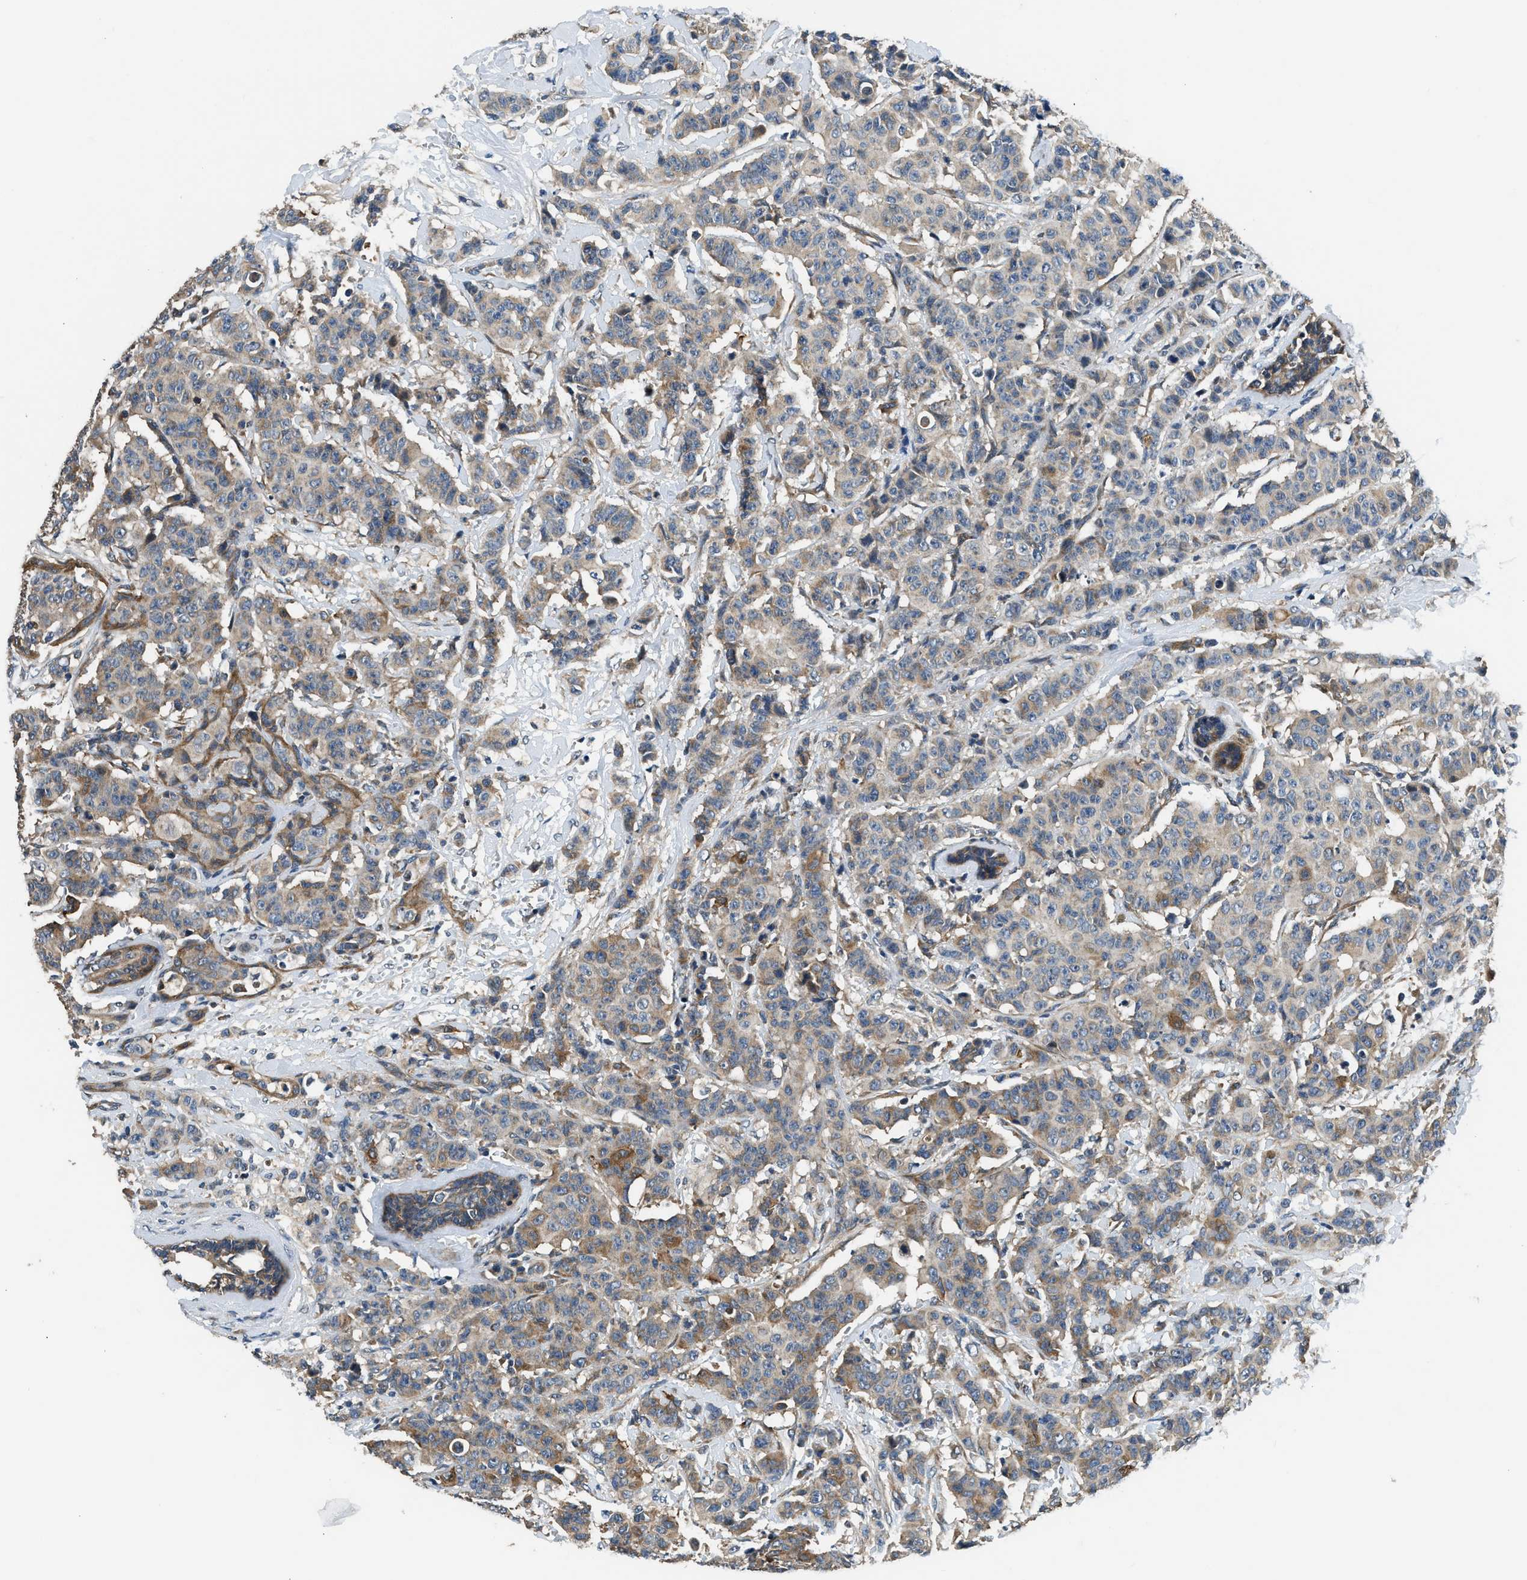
{"staining": {"intensity": "weak", "quantity": ">75%", "location": "cytoplasmic/membranous"}, "tissue": "breast cancer", "cell_type": "Tumor cells", "image_type": "cancer", "snomed": [{"axis": "morphology", "description": "Normal tissue, NOS"}, {"axis": "morphology", "description": "Duct carcinoma"}, {"axis": "topography", "description": "Breast"}], "caption": "This image exhibits immunohistochemistry (IHC) staining of breast invasive ductal carcinoma, with low weak cytoplasmic/membranous positivity in approximately >75% of tumor cells.", "gene": "IL3RA", "patient": {"sex": "female", "age": 40}}